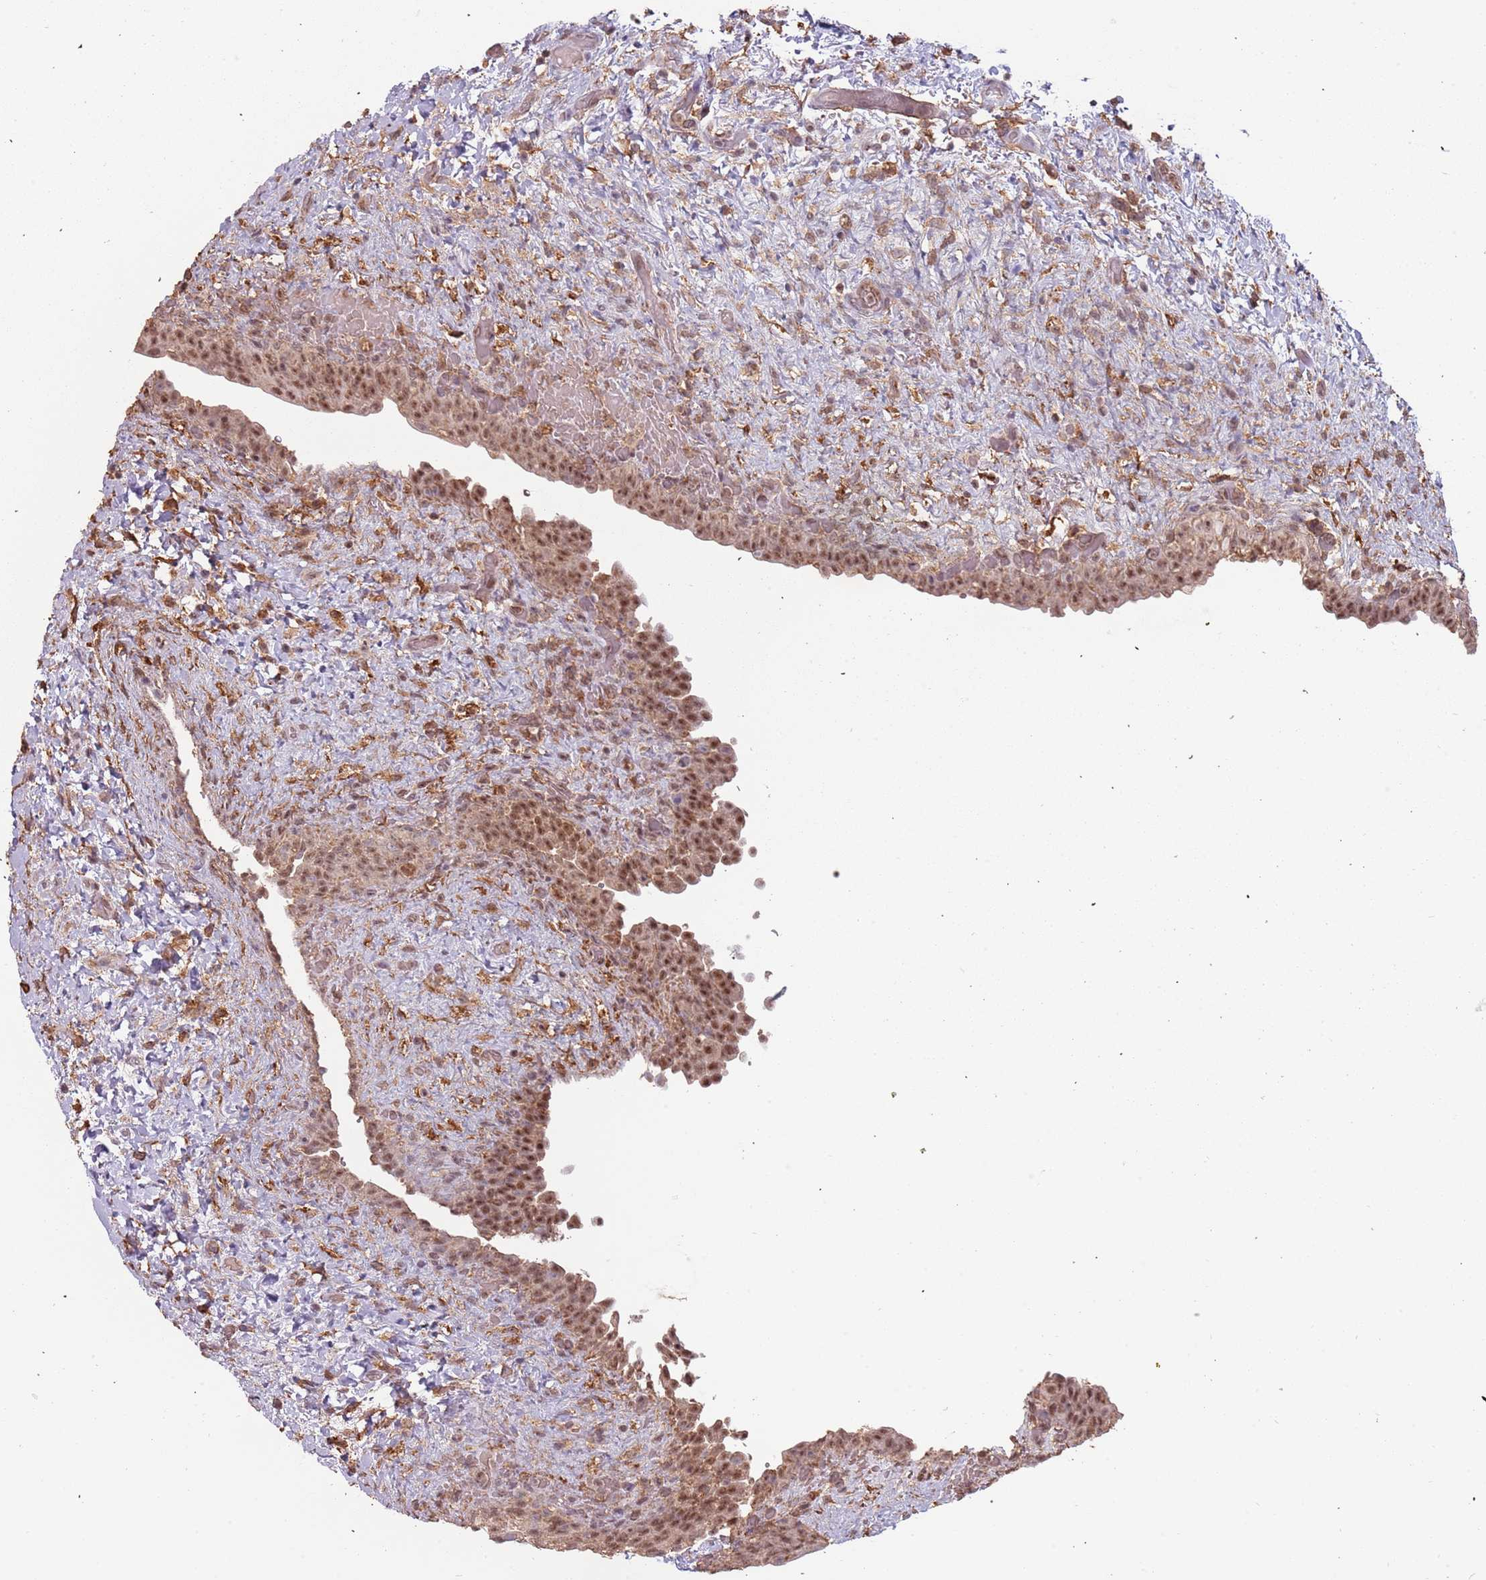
{"staining": {"intensity": "moderate", "quantity": ">75%", "location": "nuclear"}, "tissue": "urinary bladder", "cell_type": "Urothelial cells", "image_type": "normal", "snomed": [{"axis": "morphology", "description": "Normal tissue, NOS"}, {"axis": "topography", "description": "Urinary bladder"}], "caption": "Urinary bladder was stained to show a protein in brown. There is medium levels of moderate nuclear expression in about >75% of urothelial cells. The protein of interest is stained brown, and the nuclei are stained in blue (DAB (3,3'-diaminobenzidine) IHC with brightfield microscopy, high magnification).", "gene": "ATOSB", "patient": {"sex": "male", "age": 69}}